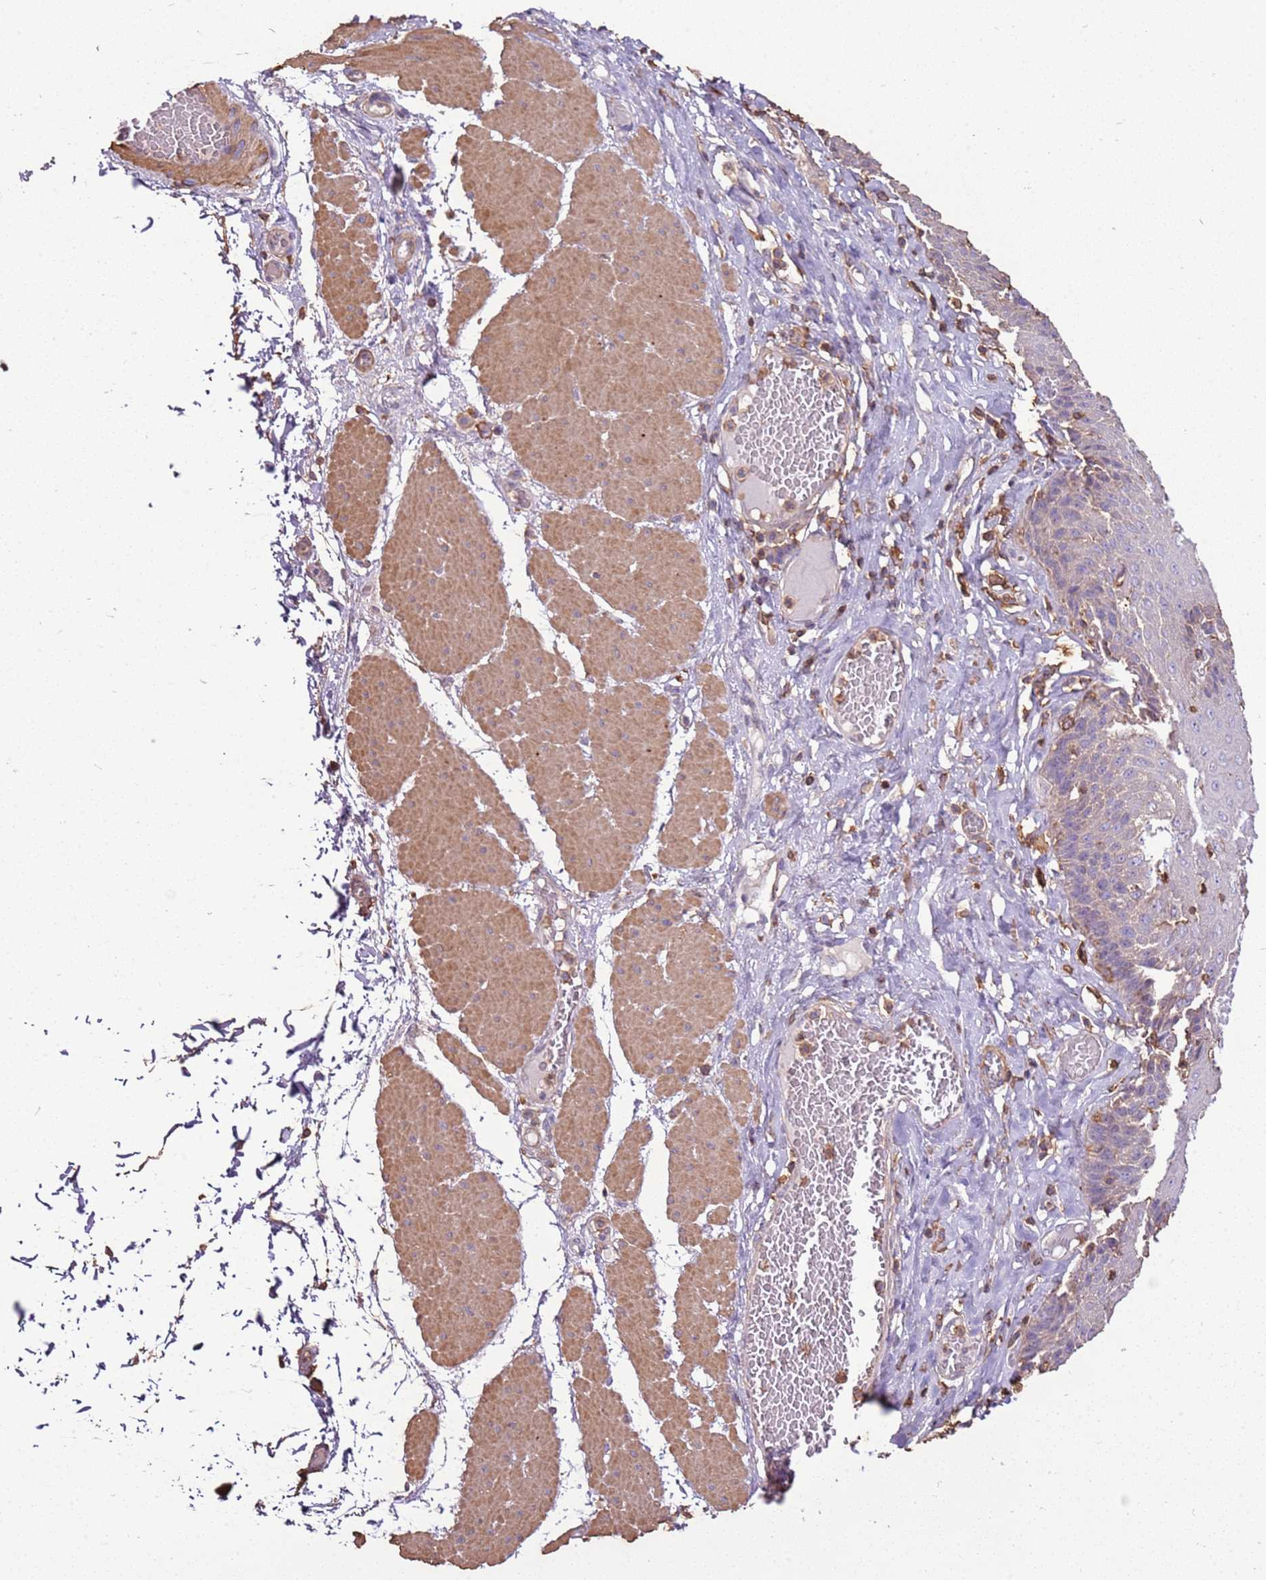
{"staining": {"intensity": "negative", "quantity": "none", "location": "none"}, "tissue": "esophagus", "cell_type": "Squamous epithelial cells", "image_type": "normal", "snomed": [{"axis": "morphology", "description": "Normal tissue, NOS"}, {"axis": "topography", "description": "Esophagus"}], "caption": "Immunohistochemistry (IHC) micrograph of normal esophagus: human esophagus stained with DAB shows no significant protein expression in squamous epithelial cells. (IHC, brightfield microscopy, high magnification).", "gene": "ARL10", "patient": {"sex": "male", "age": 60}}